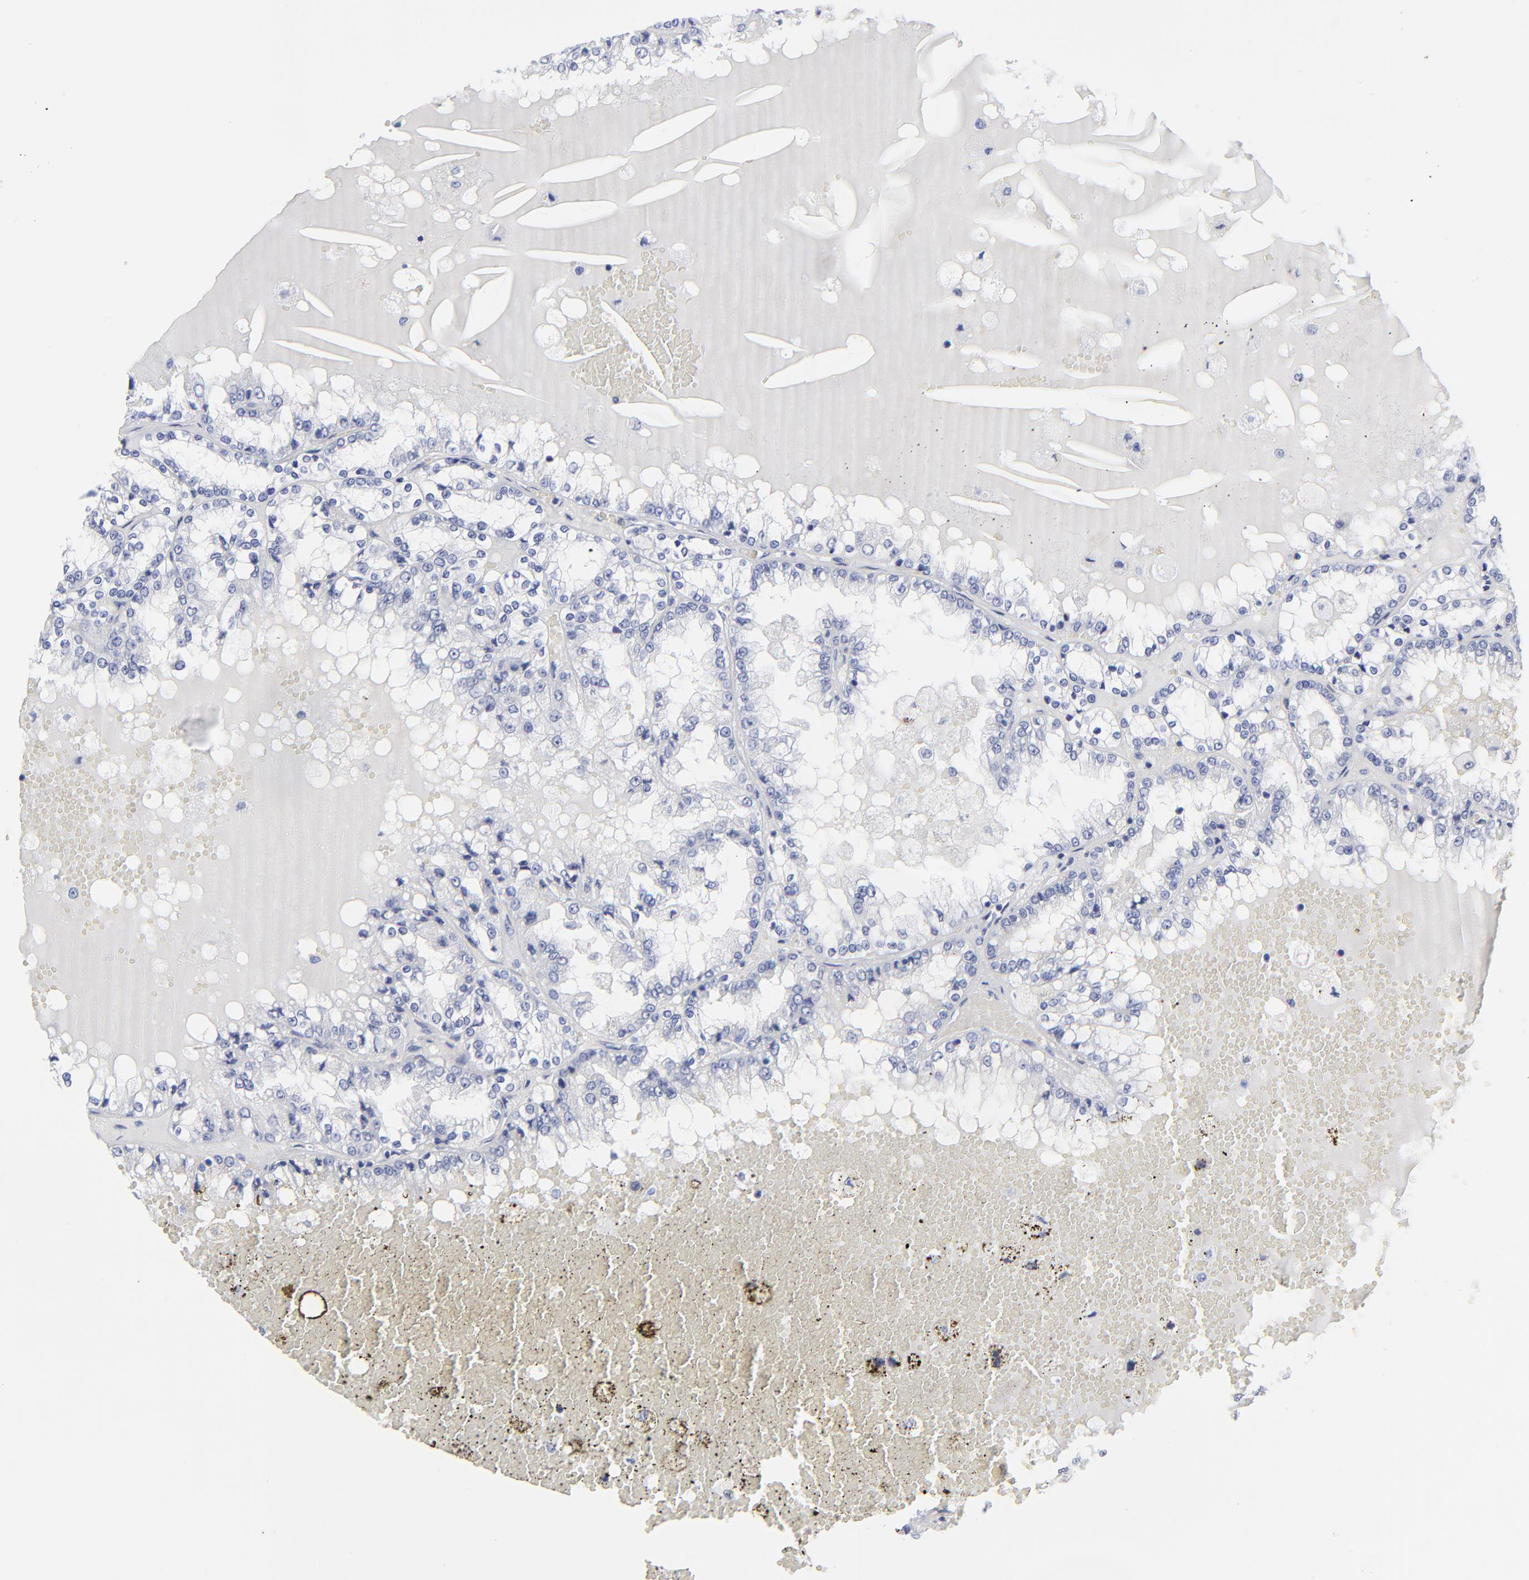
{"staining": {"intensity": "negative", "quantity": "none", "location": "none"}, "tissue": "renal cancer", "cell_type": "Tumor cells", "image_type": "cancer", "snomed": [{"axis": "morphology", "description": "Adenocarcinoma, NOS"}, {"axis": "topography", "description": "Kidney"}], "caption": "A micrograph of renal cancer (adenocarcinoma) stained for a protein reveals no brown staining in tumor cells.", "gene": "DCN", "patient": {"sex": "female", "age": 56}}